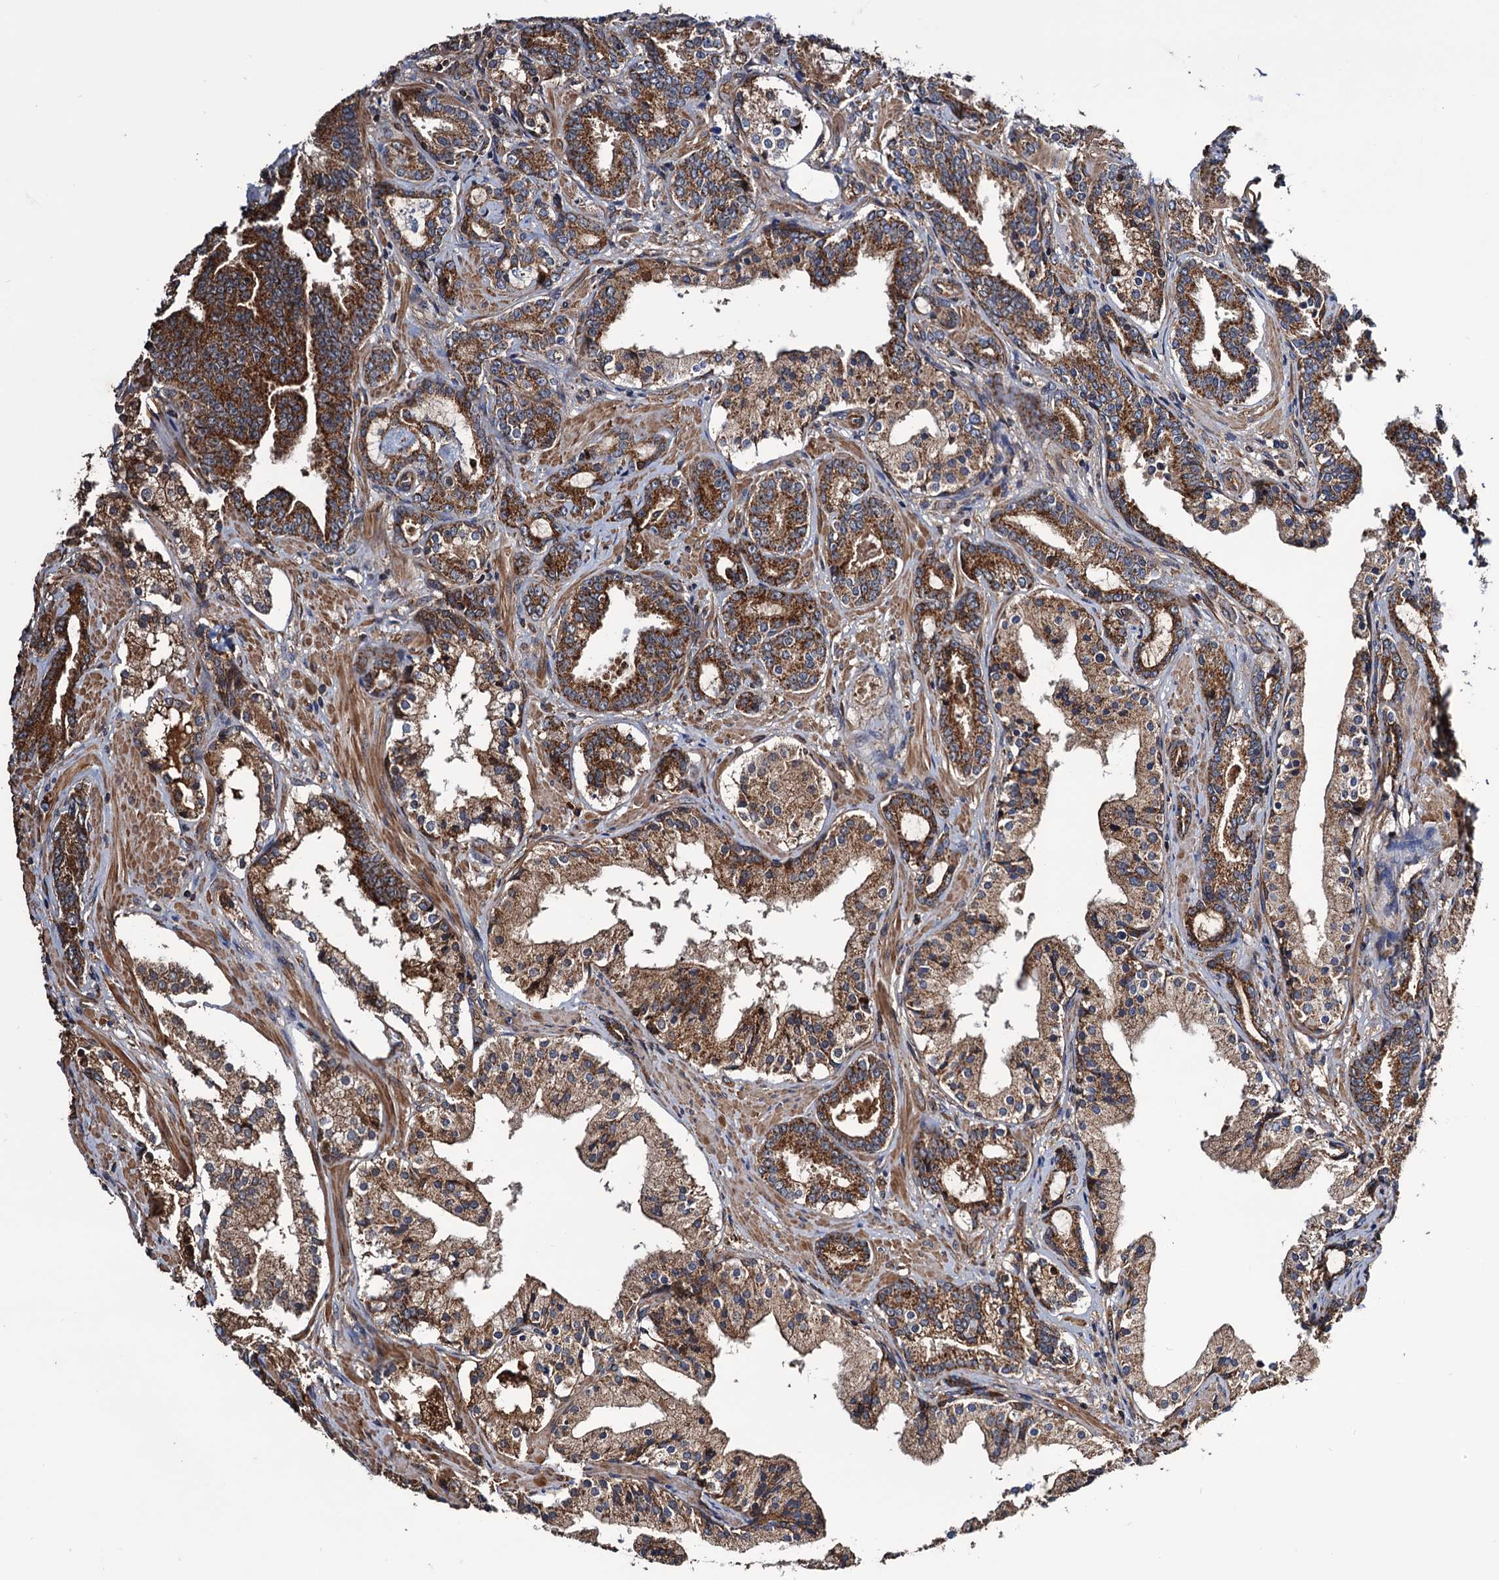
{"staining": {"intensity": "moderate", "quantity": ">75%", "location": "cytoplasmic/membranous"}, "tissue": "prostate cancer", "cell_type": "Tumor cells", "image_type": "cancer", "snomed": [{"axis": "morphology", "description": "Adenocarcinoma, High grade"}, {"axis": "topography", "description": "Prostate"}], "caption": "Human prostate adenocarcinoma (high-grade) stained for a protein (brown) exhibits moderate cytoplasmic/membranous positive positivity in approximately >75% of tumor cells.", "gene": "MRPL42", "patient": {"sex": "male", "age": 58}}